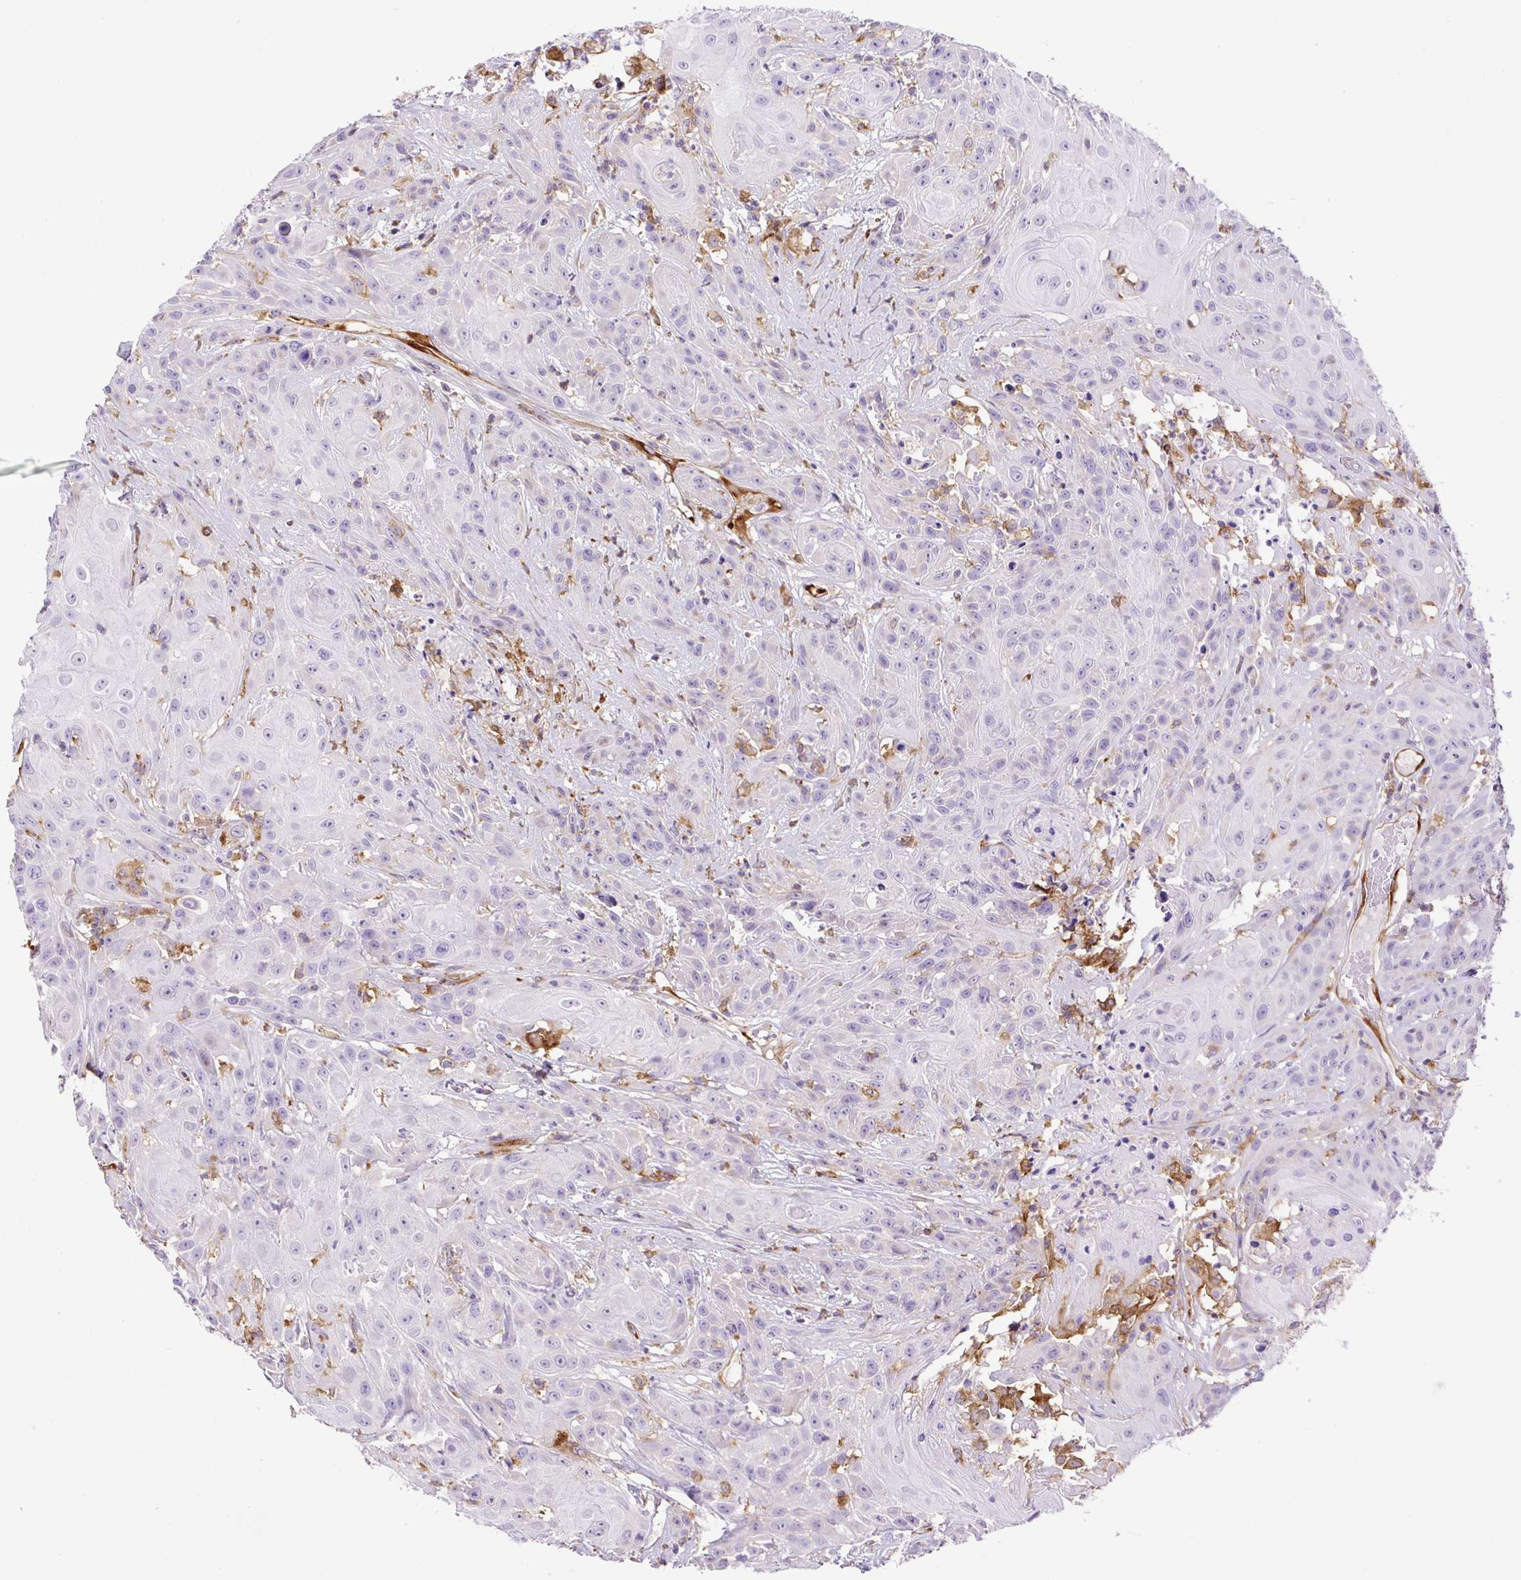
{"staining": {"intensity": "negative", "quantity": "none", "location": "none"}, "tissue": "head and neck cancer", "cell_type": "Tumor cells", "image_type": "cancer", "snomed": [{"axis": "morphology", "description": "Squamous cell carcinoma, NOS"}, {"axis": "topography", "description": "Skin"}, {"axis": "topography", "description": "Head-Neck"}], "caption": "There is no significant staining in tumor cells of squamous cell carcinoma (head and neck).", "gene": "MAP1S", "patient": {"sex": "male", "age": 80}}